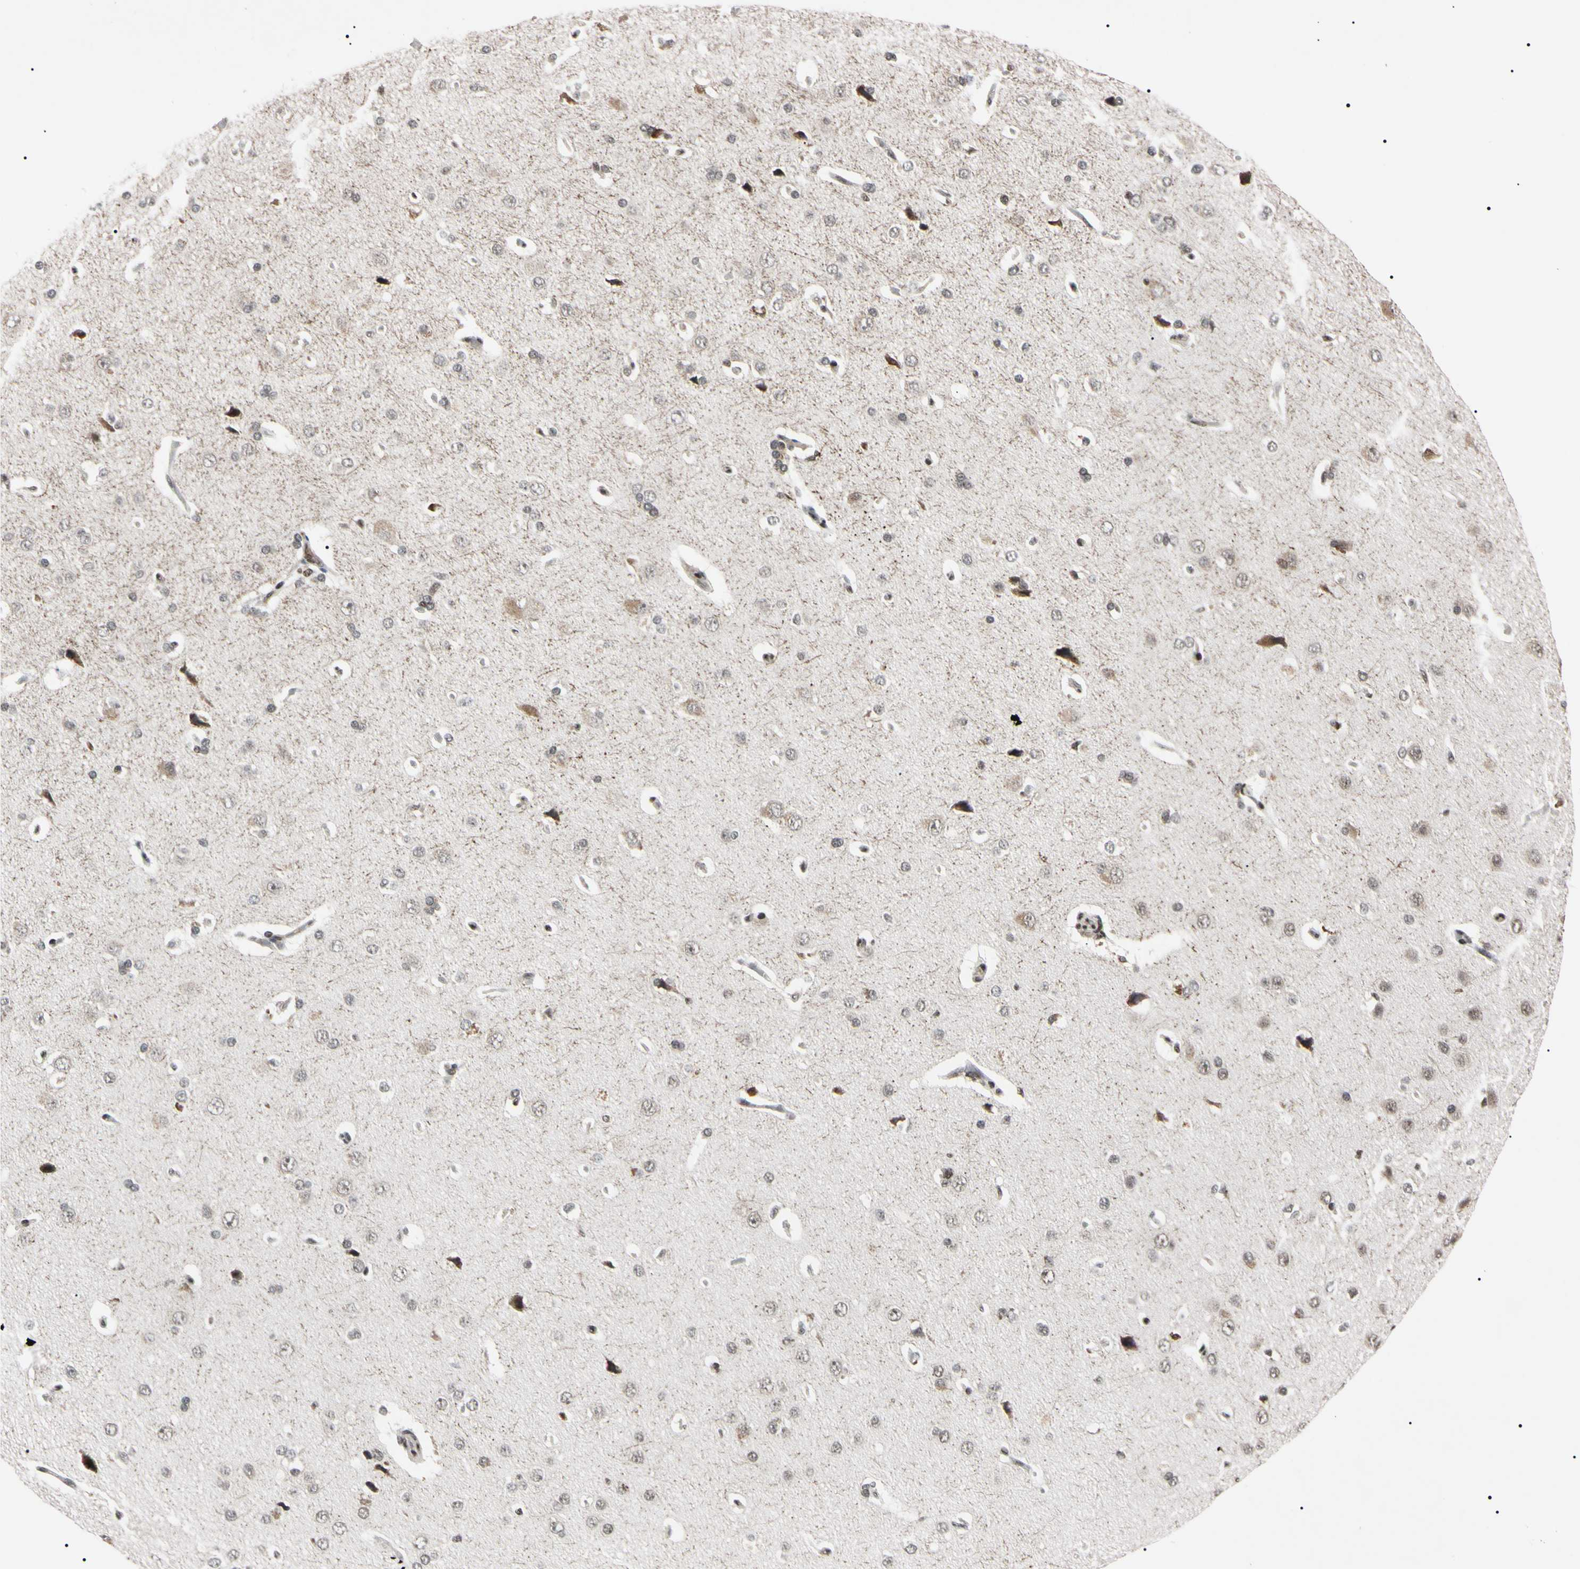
{"staining": {"intensity": "negative", "quantity": "none", "location": "none"}, "tissue": "cerebral cortex", "cell_type": "Endothelial cells", "image_type": "normal", "snomed": [{"axis": "morphology", "description": "Normal tissue, NOS"}, {"axis": "topography", "description": "Cerebral cortex"}], "caption": "Endothelial cells show no significant protein expression in benign cerebral cortex. Nuclei are stained in blue.", "gene": "YY1", "patient": {"sex": "male", "age": 62}}